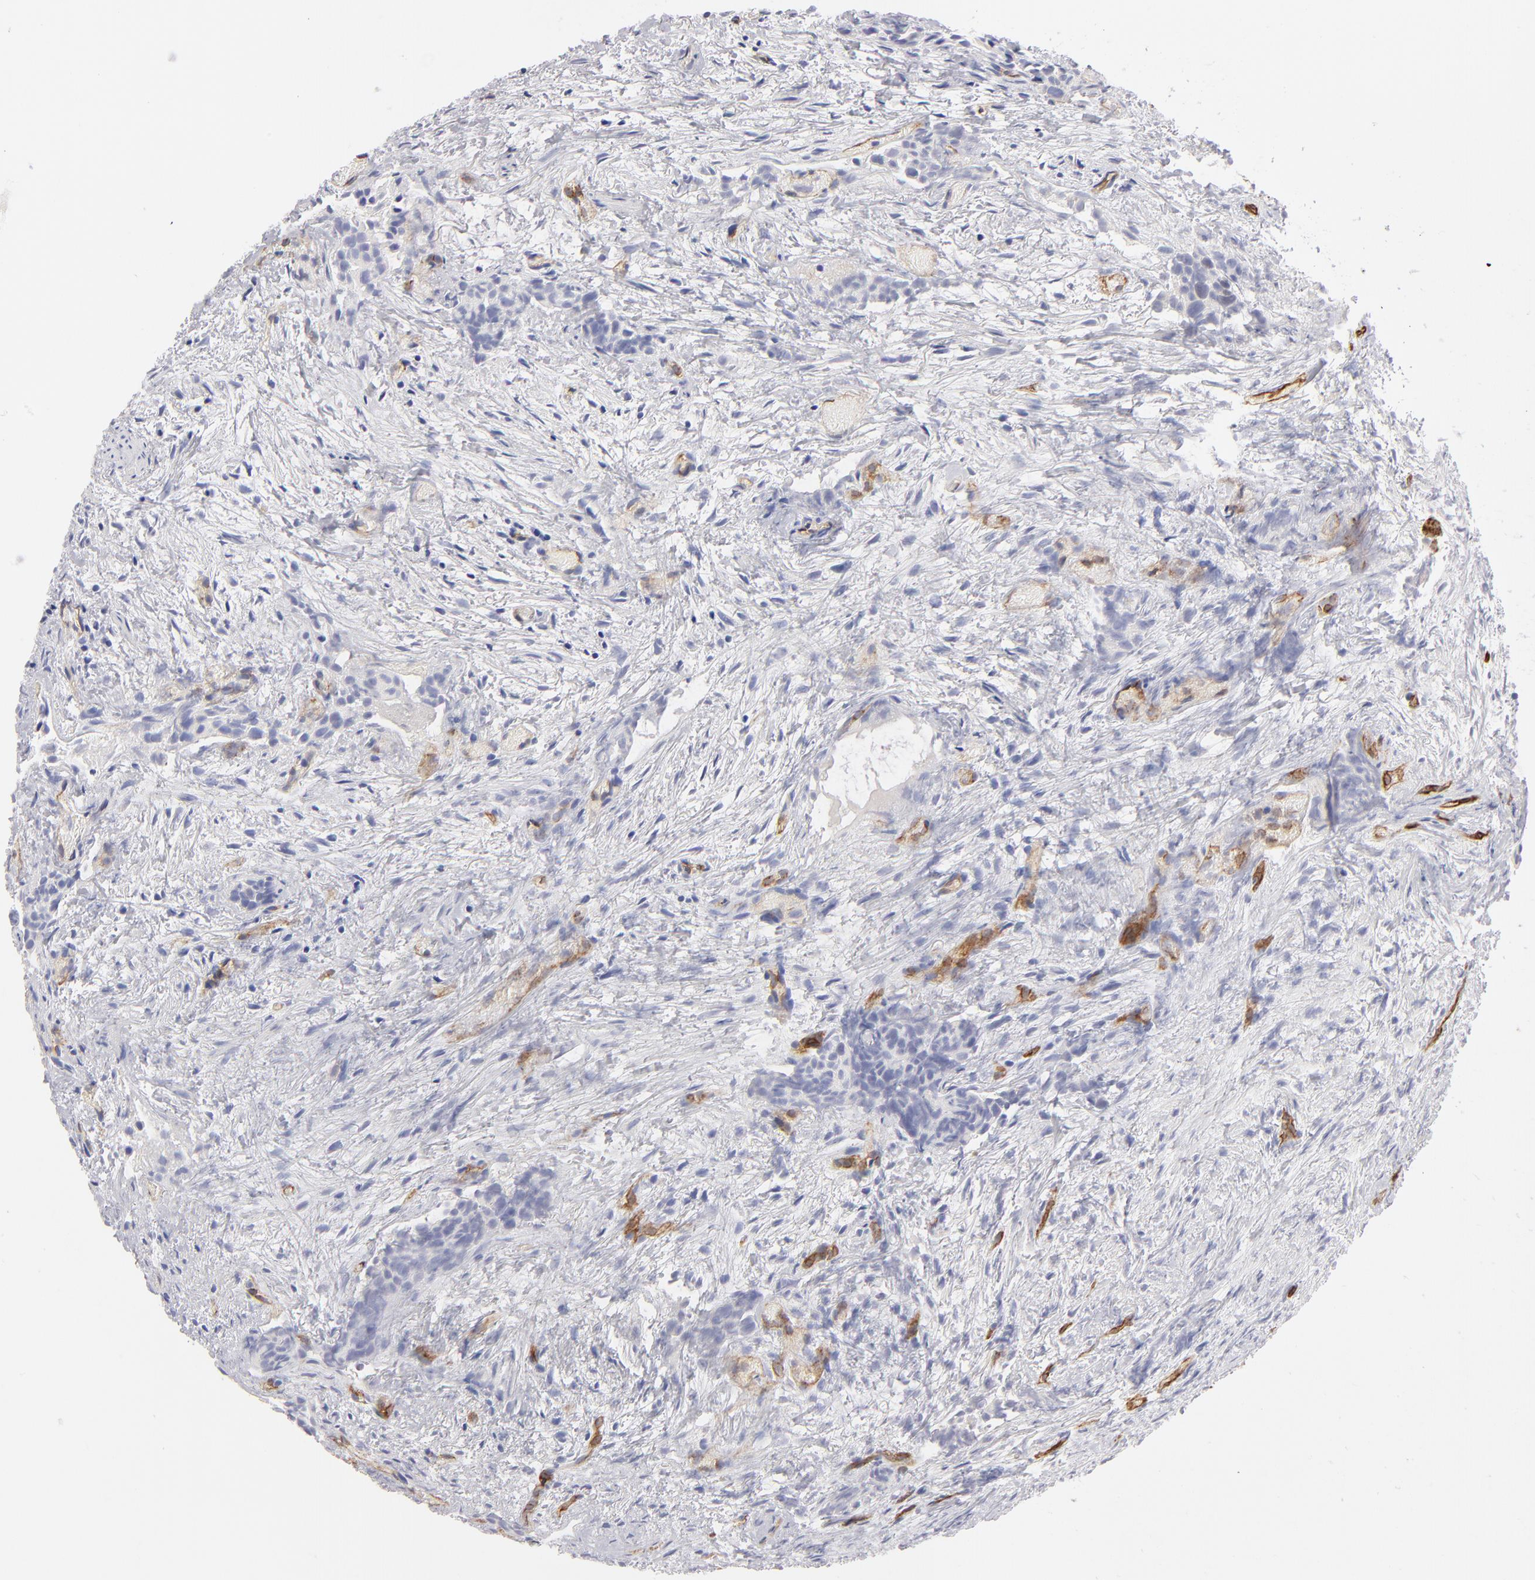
{"staining": {"intensity": "negative", "quantity": "none", "location": "none"}, "tissue": "urothelial cancer", "cell_type": "Tumor cells", "image_type": "cancer", "snomed": [{"axis": "morphology", "description": "Urothelial carcinoma, High grade"}, {"axis": "topography", "description": "Urinary bladder"}], "caption": "Photomicrograph shows no significant protein staining in tumor cells of urothelial cancer.", "gene": "PLVAP", "patient": {"sex": "female", "age": 78}}